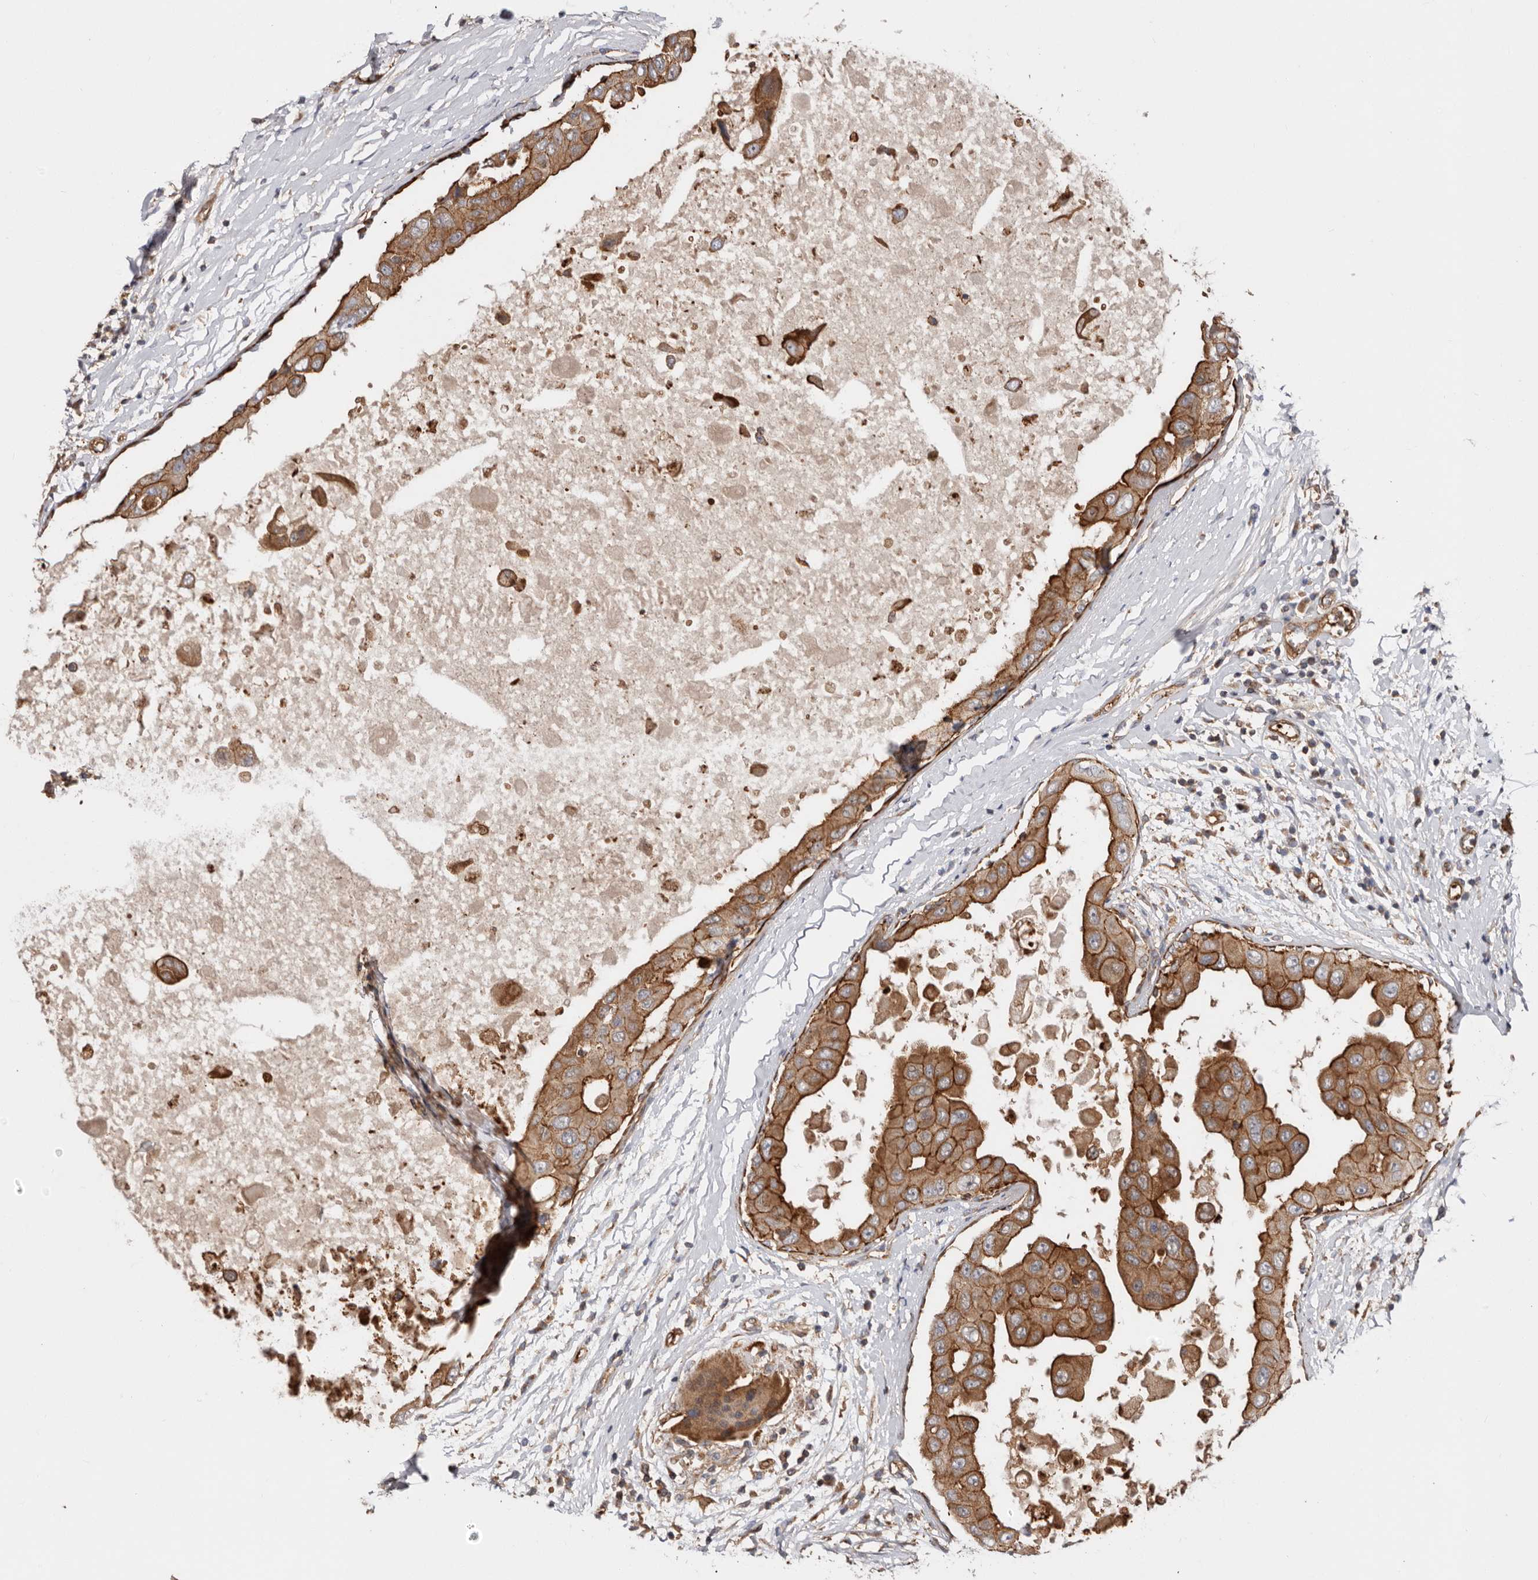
{"staining": {"intensity": "moderate", "quantity": ">75%", "location": "cytoplasmic/membranous"}, "tissue": "breast cancer", "cell_type": "Tumor cells", "image_type": "cancer", "snomed": [{"axis": "morphology", "description": "Duct carcinoma"}, {"axis": "topography", "description": "Breast"}], "caption": "The micrograph shows staining of breast cancer (invasive ductal carcinoma), revealing moderate cytoplasmic/membranous protein staining (brown color) within tumor cells. (DAB (3,3'-diaminobenzidine) IHC, brown staining for protein, blue staining for nuclei).", "gene": "TMC7", "patient": {"sex": "female", "age": 27}}